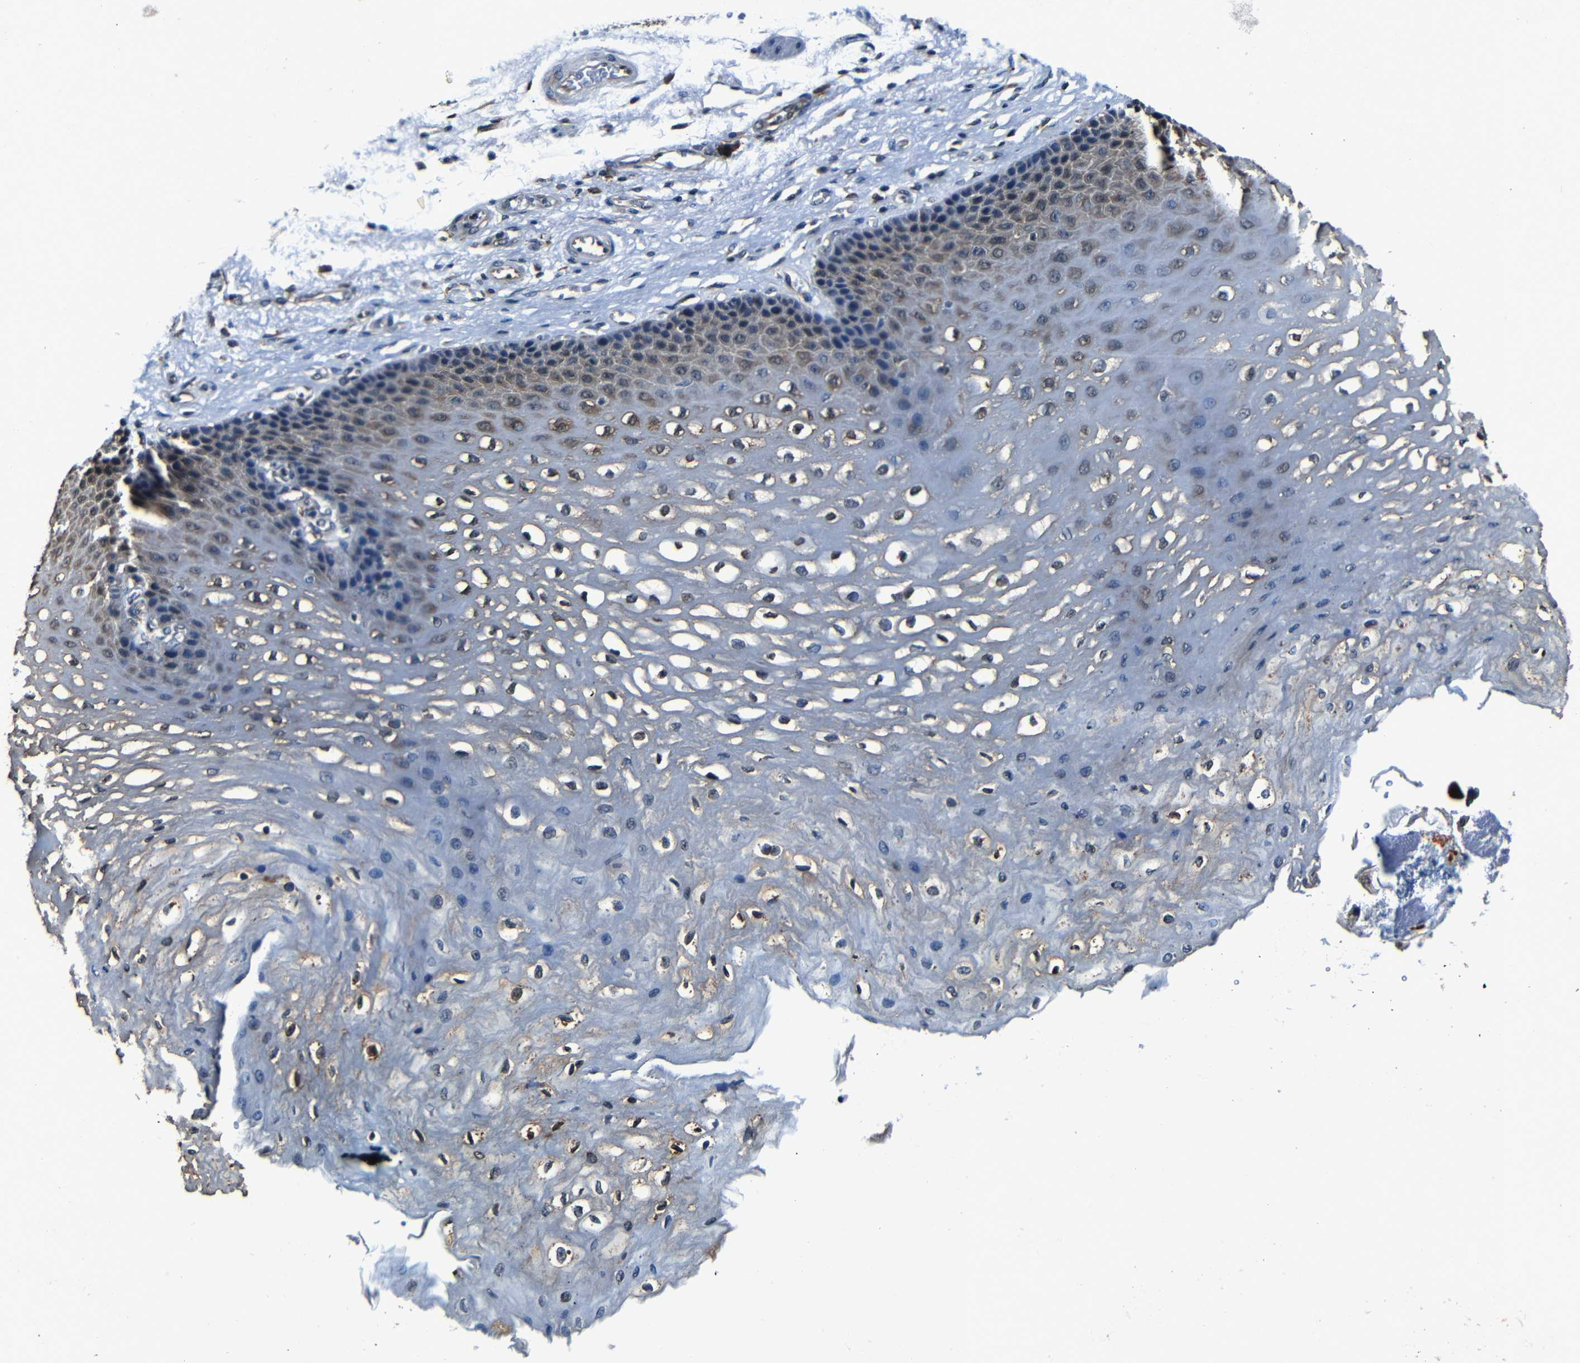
{"staining": {"intensity": "moderate", "quantity": "25%-75%", "location": "cytoplasmic/membranous,nuclear"}, "tissue": "esophagus", "cell_type": "Squamous epithelial cells", "image_type": "normal", "snomed": [{"axis": "morphology", "description": "Normal tissue, NOS"}, {"axis": "topography", "description": "Esophagus"}], "caption": "Moderate cytoplasmic/membranous,nuclear protein expression is present in approximately 25%-75% of squamous epithelial cells in esophagus.", "gene": "NCBP3", "patient": {"sex": "female", "age": 72}}